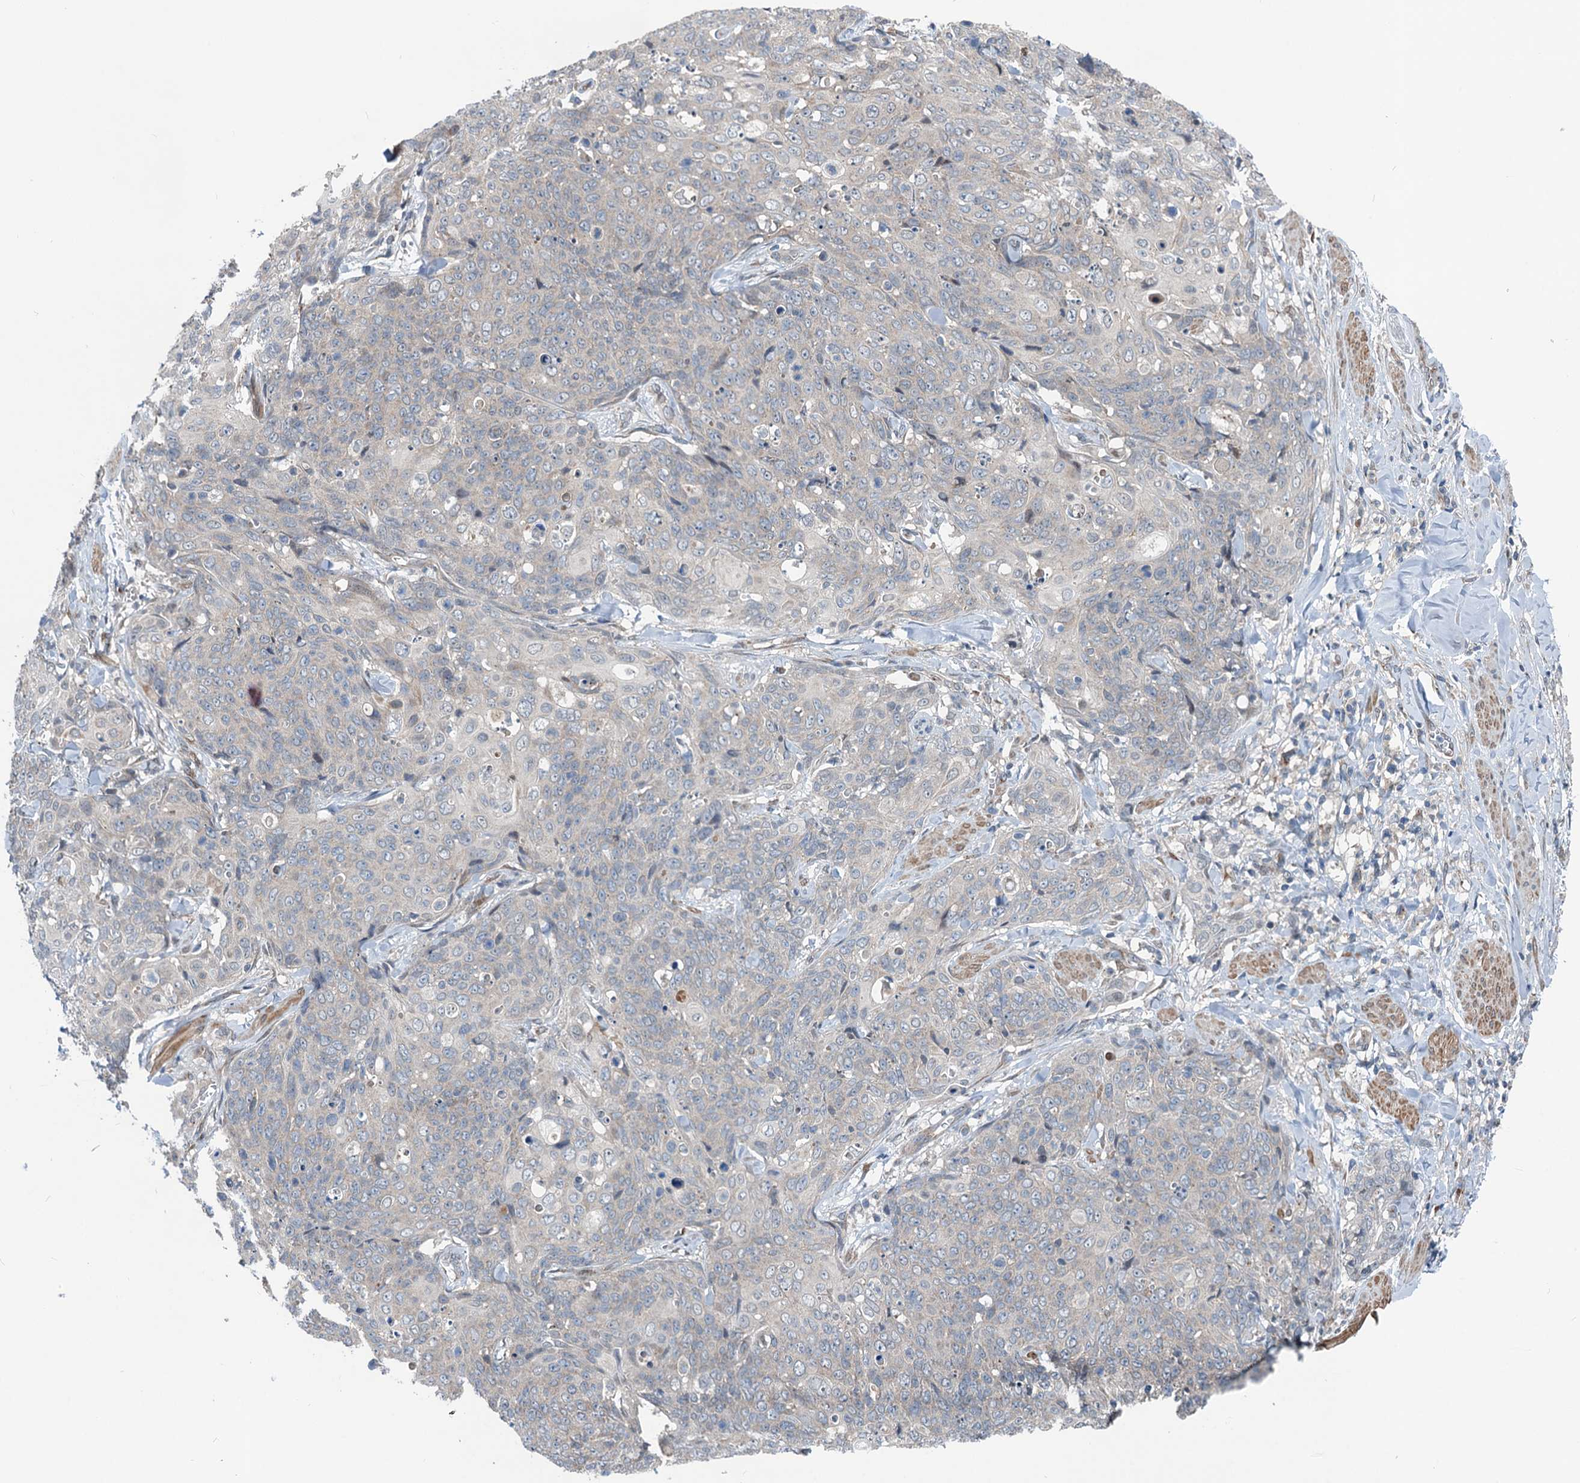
{"staining": {"intensity": "negative", "quantity": "none", "location": "none"}, "tissue": "skin cancer", "cell_type": "Tumor cells", "image_type": "cancer", "snomed": [{"axis": "morphology", "description": "Squamous cell carcinoma, NOS"}, {"axis": "topography", "description": "Skin"}, {"axis": "topography", "description": "Vulva"}], "caption": "Immunohistochemical staining of squamous cell carcinoma (skin) displays no significant positivity in tumor cells.", "gene": "DYNC2I2", "patient": {"sex": "female", "age": 85}}